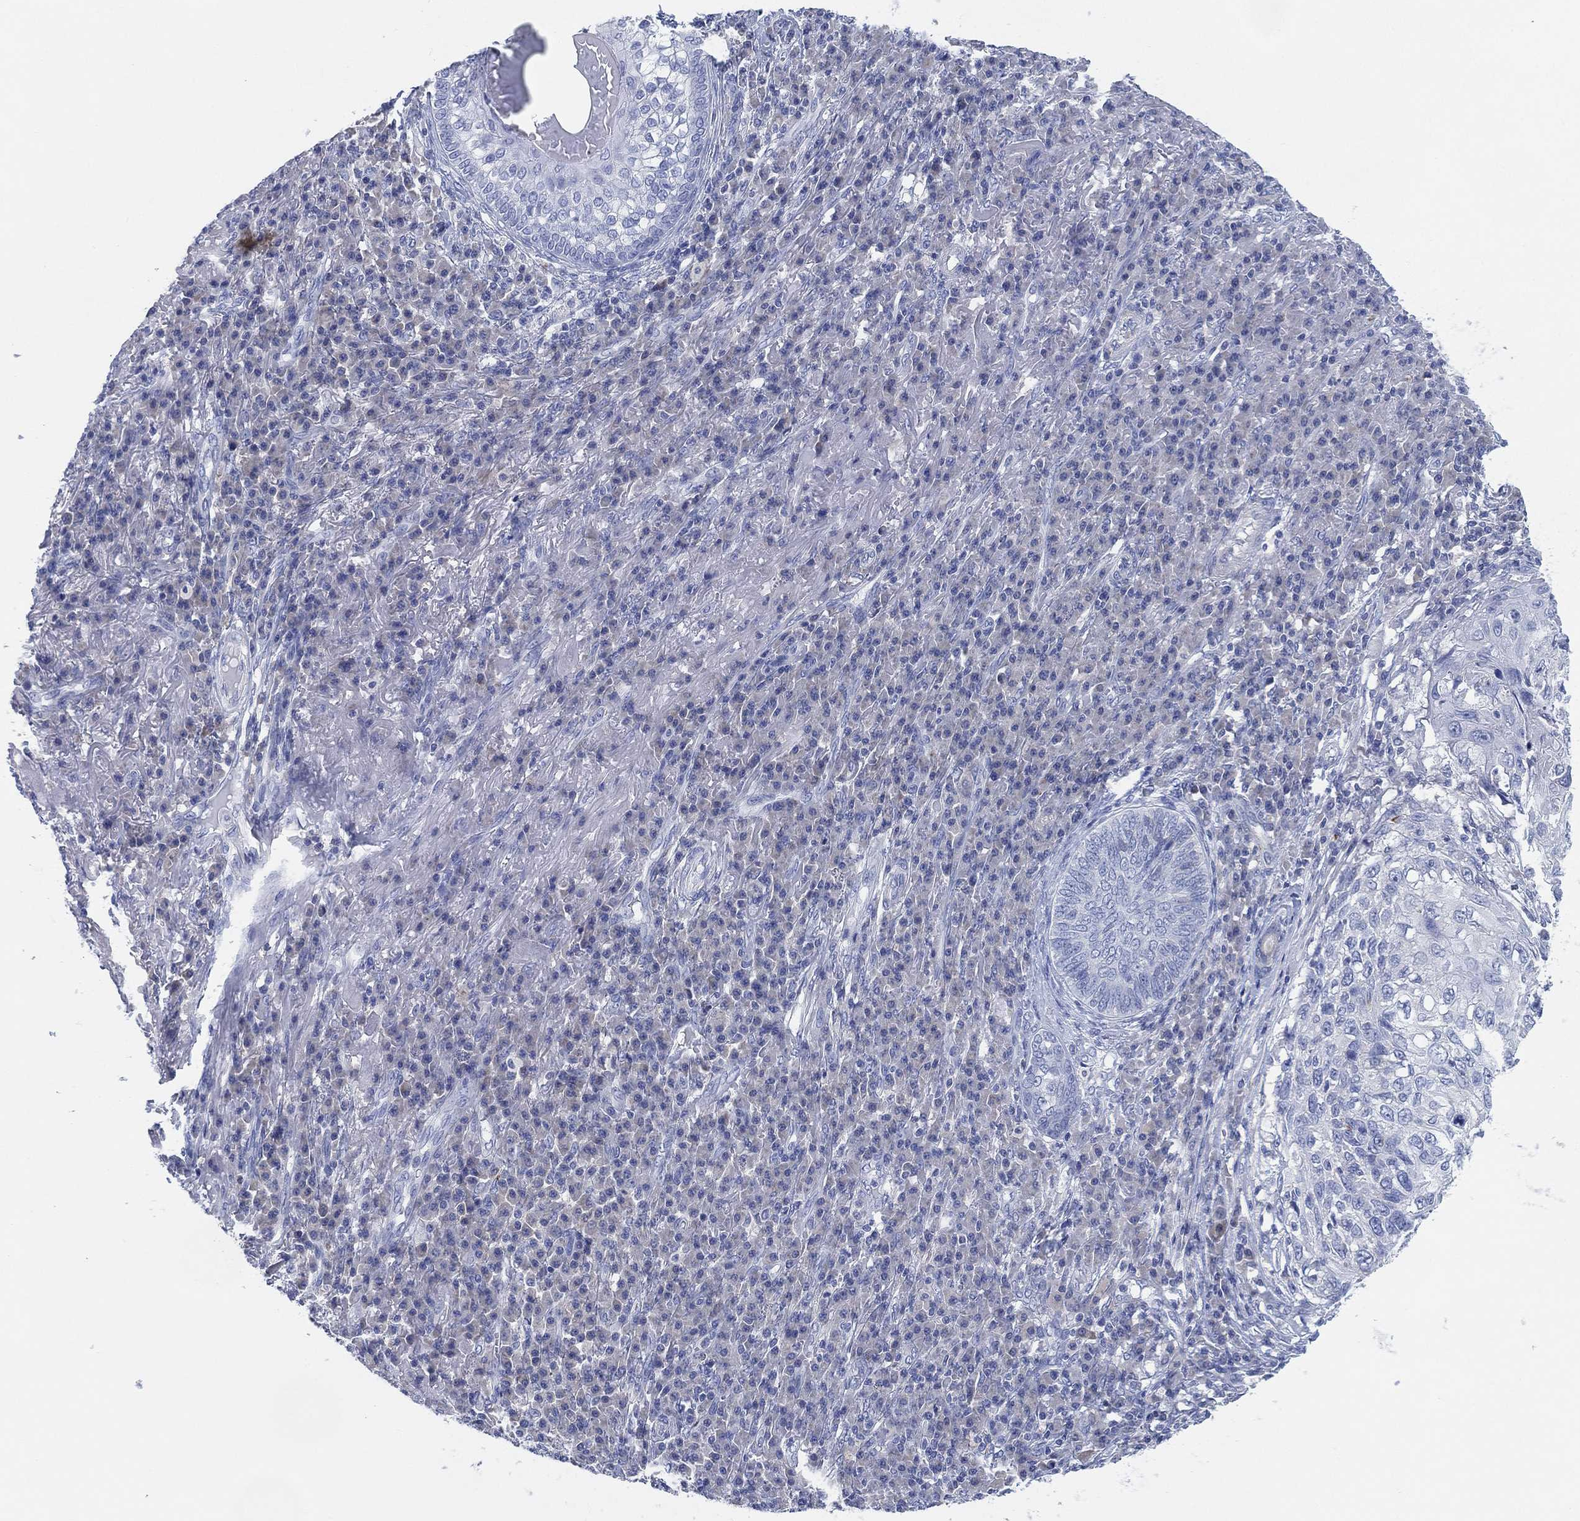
{"staining": {"intensity": "negative", "quantity": "none", "location": "none"}, "tissue": "skin cancer", "cell_type": "Tumor cells", "image_type": "cancer", "snomed": [{"axis": "morphology", "description": "Squamous cell carcinoma, NOS"}, {"axis": "topography", "description": "Skin"}], "caption": "IHC micrograph of human skin cancer stained for a protein (brown), which reveals no staining in tumor cells.", "gene": "ADAD2", "patient": {"sex": "male", "age": 92}}